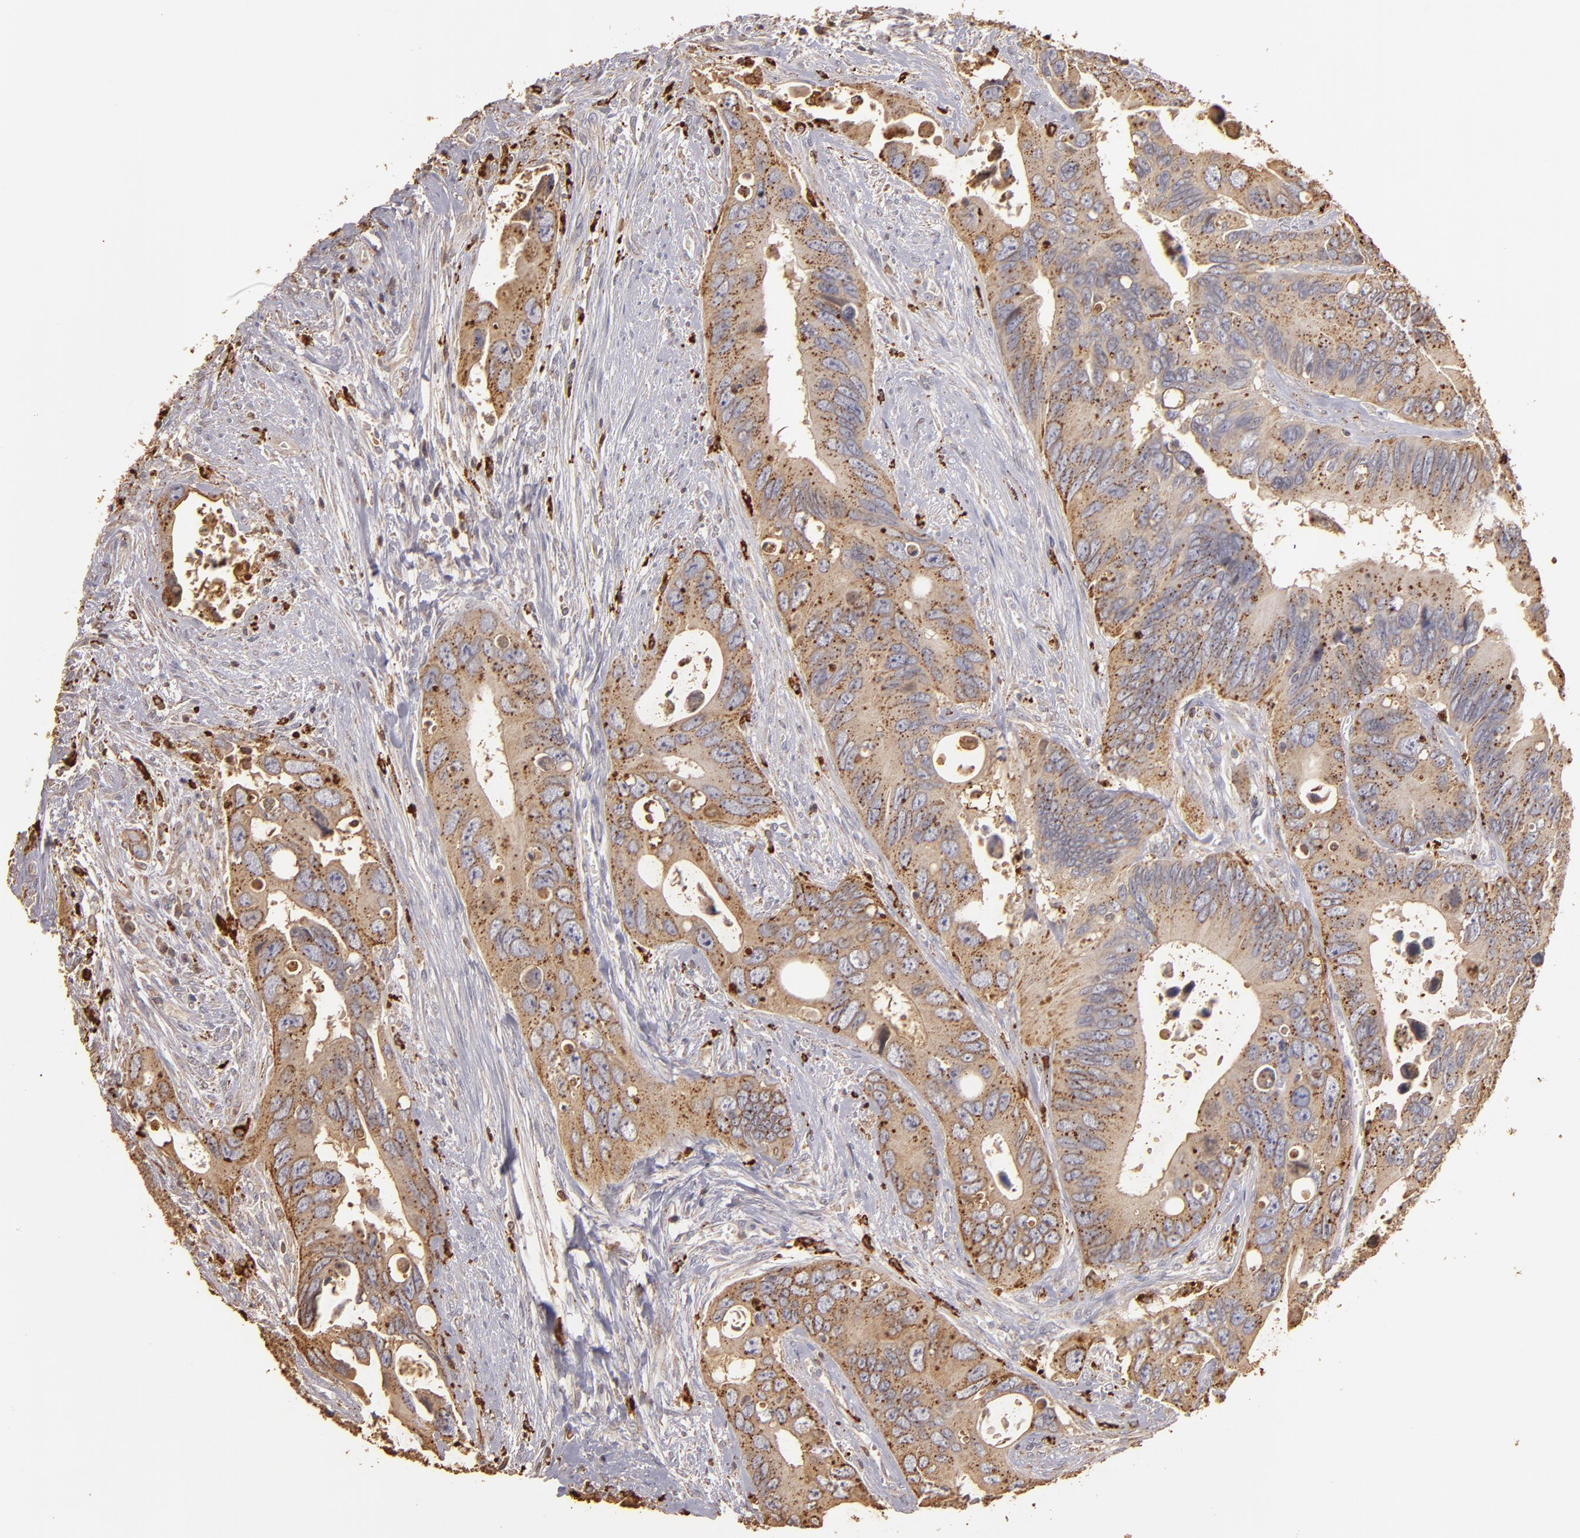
{"staining": {"intensity": "moderate", "quantity": ">75%", "location": "cytoplasmic/membranous"}, "tissue": "colorectal cancer", "cell_type": "Tumor cells", "image_type": "cancer", "snomed": [{"axis": "morphology", "description": "Adenocarcinoma, NOS"}, {"axis": "topography", "description": "Rectum"}], "caption": "Adenocarcinoma (colorectal) tissue demonstrates moderate cytoplasmic/membranous positivity in approximately >75% of tumor cells (DAB (3,3'-diaminobenzidine) IHC with brightfield microscopy, high magnification).", "gene": "TRAF1", "patient": {"sex": "male", "age": 70}}